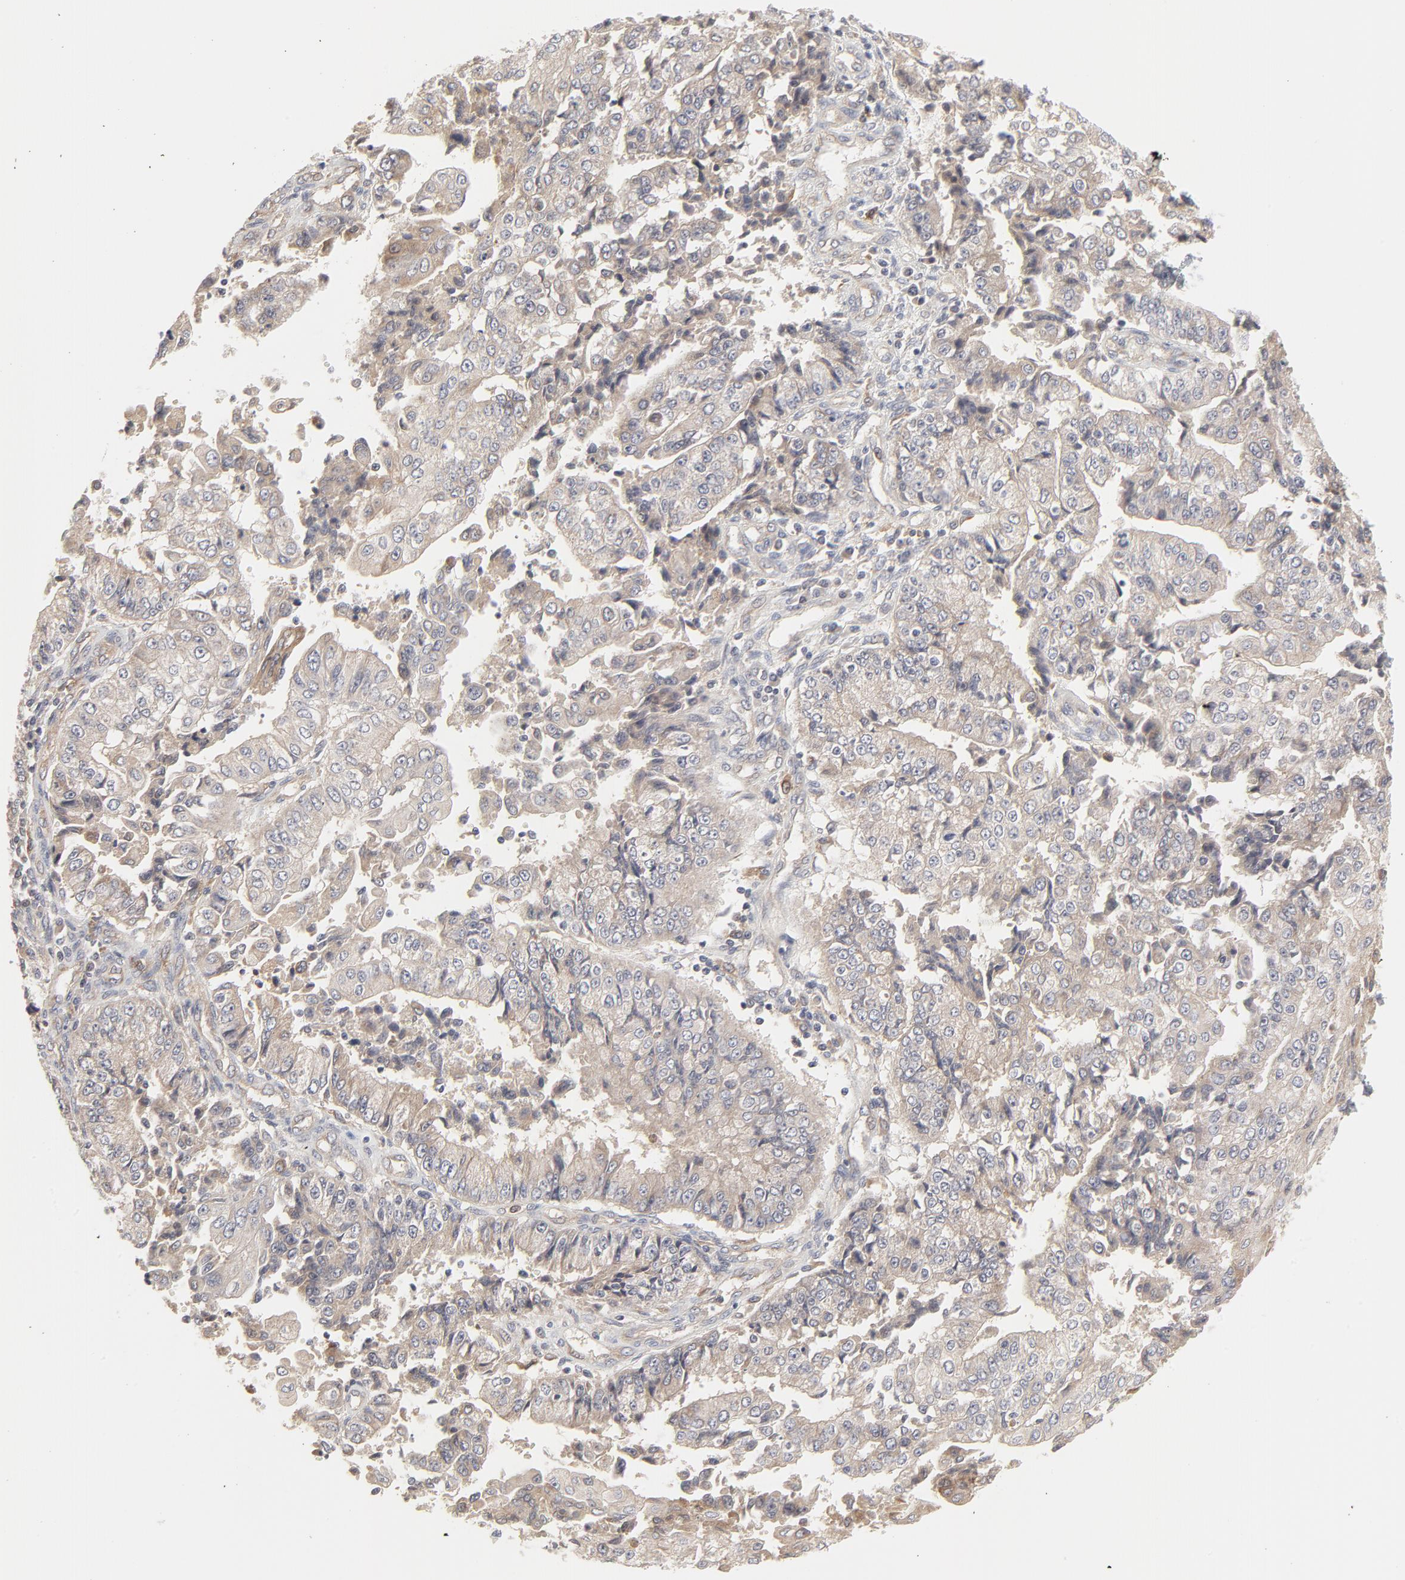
{"staining": {"intensity": "moderate", "quantity": "25%-75%", "location": "cytoplasmic/membranous"}, "tissue": "endometrial cancer", "cell_type": "Tumor cells", "image_type": "cancer", "snomed": [{"axis": "morphology", "description": "Adenocarcinoma, NOS"}, {"axis": "topography", "description": "Endometrium"}], "caption": "Immunohistochemical staining of endometrial cancer demonstrates medium levels of moderate cytoplasmic/membranous expression in approximately 25%-75% of tumor cells.", "gene": "RAB5C", "patient": {"sex": "female", "age": 75}}